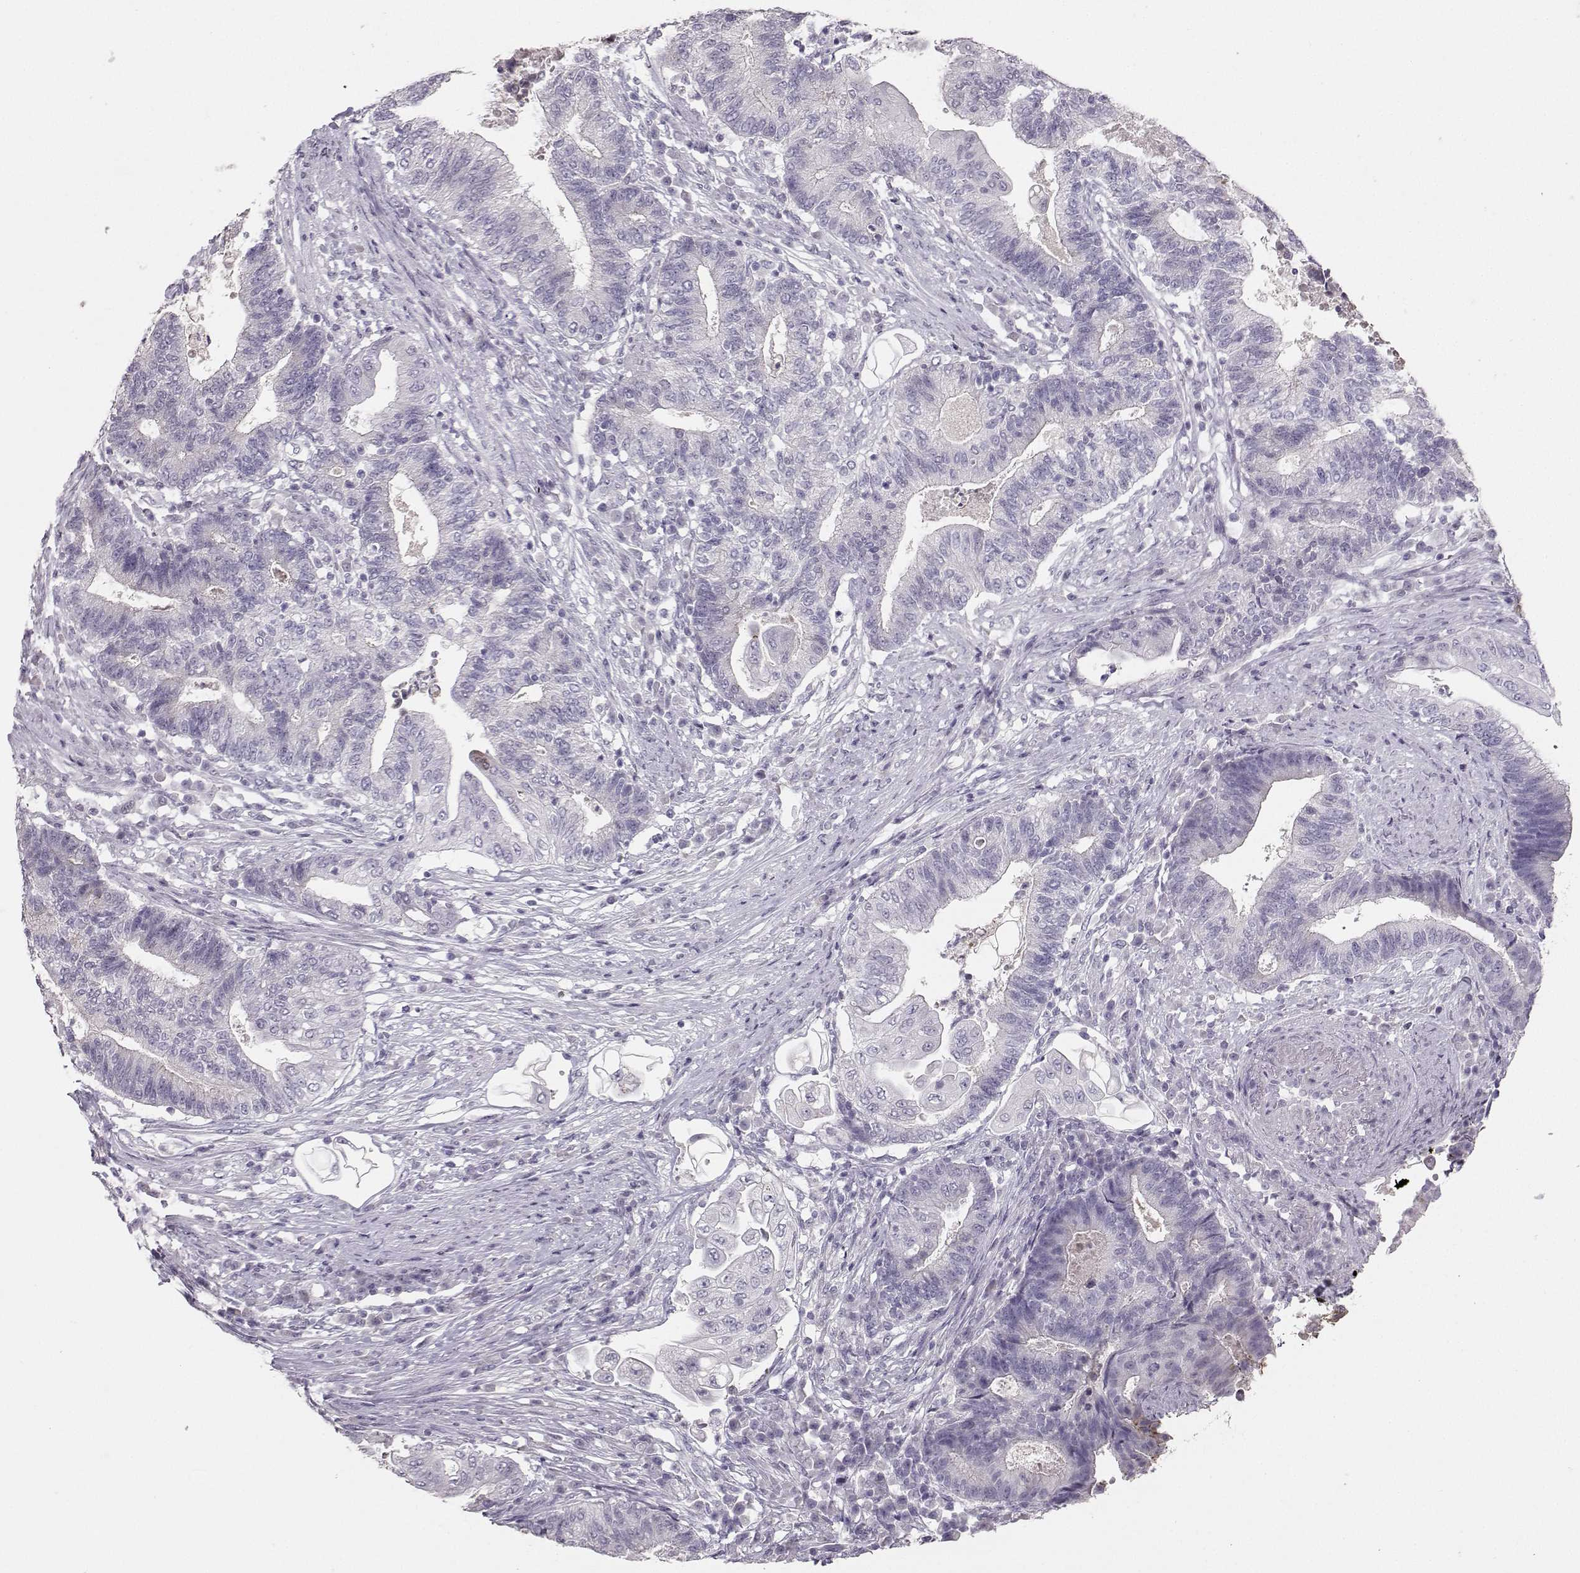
{"staining": {"intensity": "negative", "quantity": "none", "location": "none"}, "tissue": "endometrial cancer", "cell_type": "Tumor cells", "image_type": "cancer", "snomed": [{"axis": "morphology", "description": "Adenocarcinoma, NOS"}, {"axis": "topography", "description": "Uterus"}, {"axis": "topography", "description": "Endometrium"}], "caption": "A high-resolution histopathology image shows IHC staining of adenocarcinoma (endometrial), which reveals no significant staining in tumor cells.", "gene": "PKP2", "patient": {"sex": "female", "age": 54}}